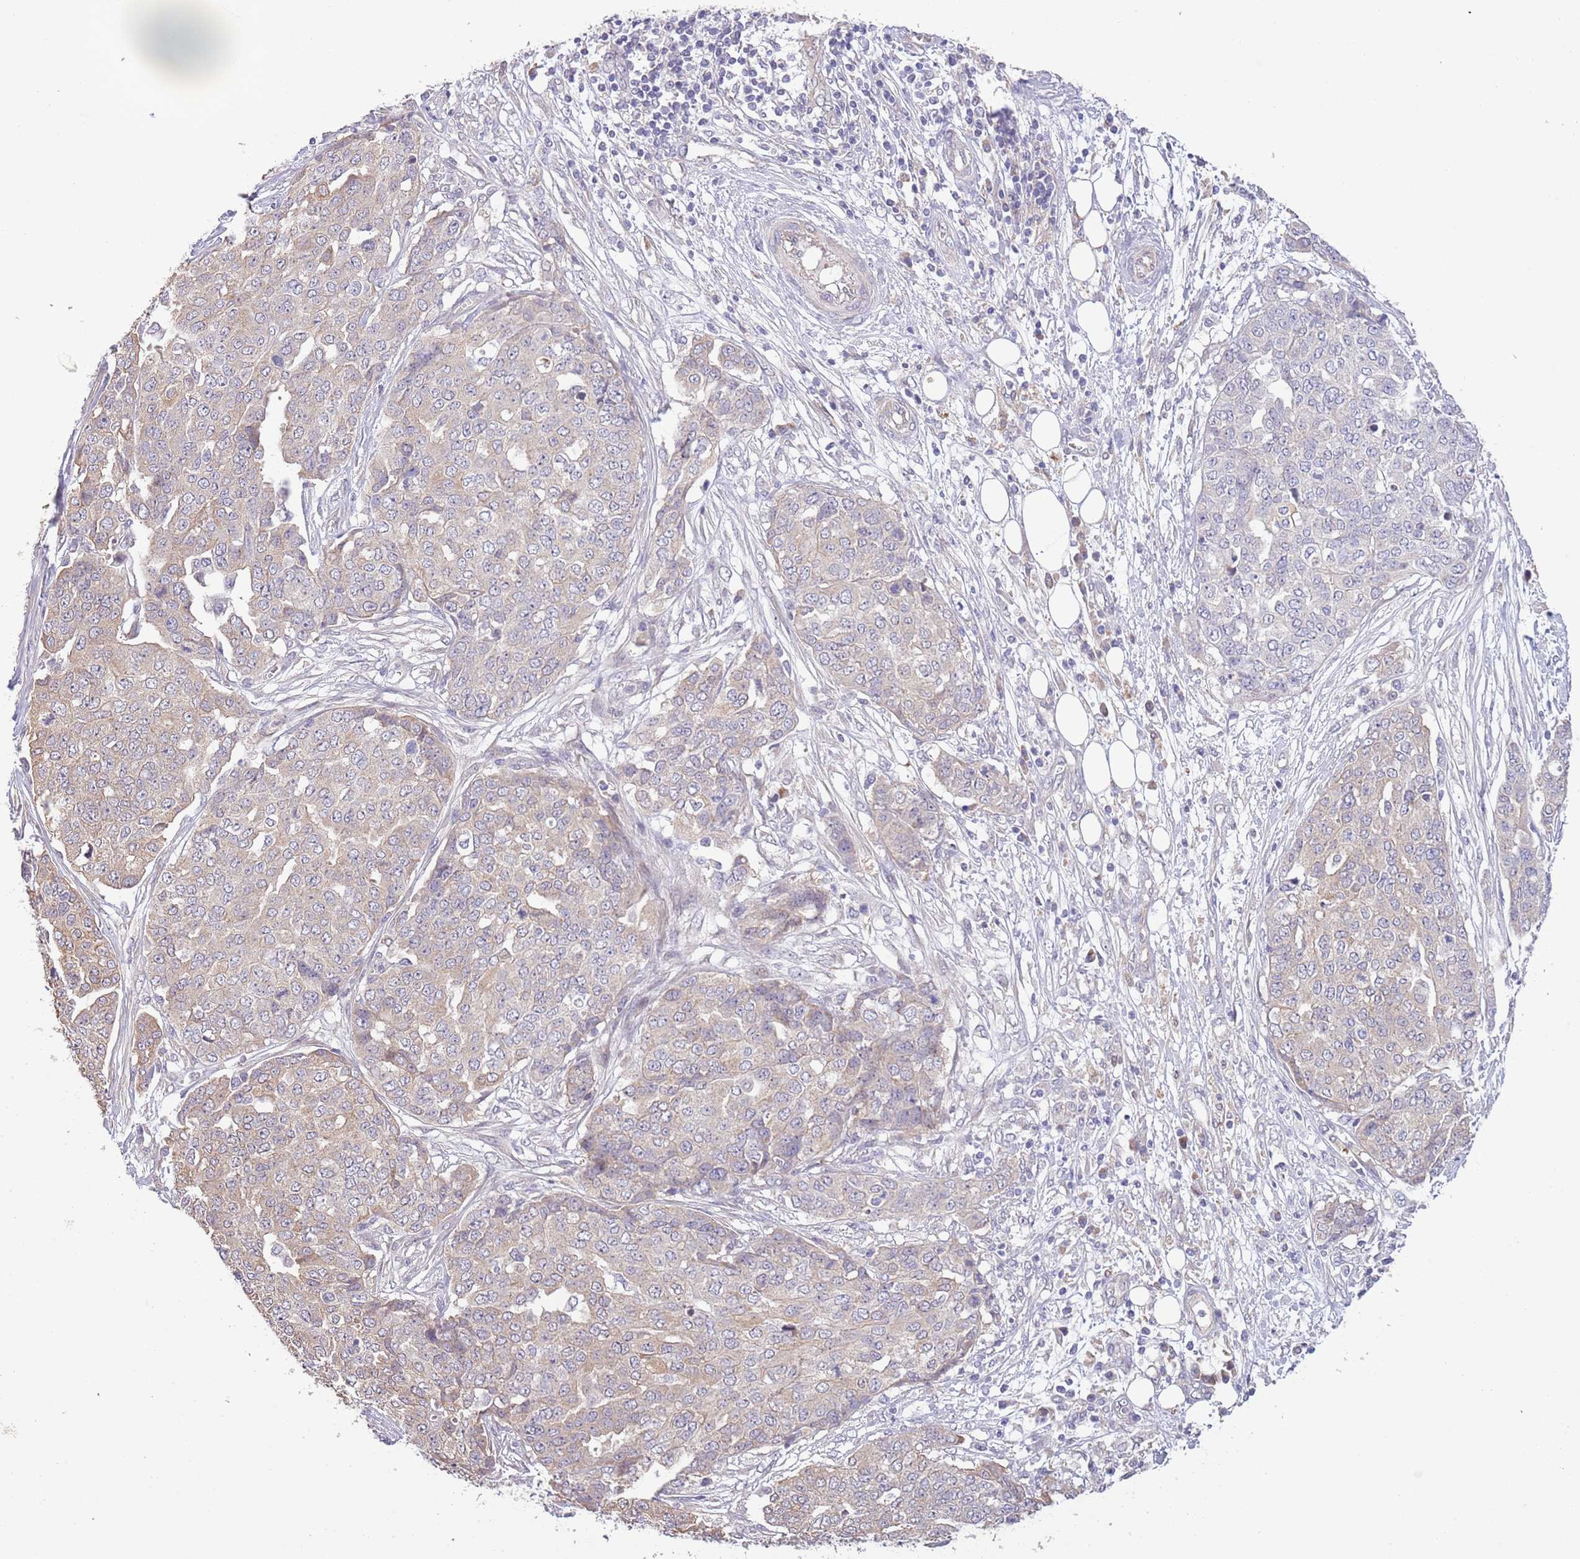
{"staining": {"intensity": "weak", "quantity": "<25%", "location": "cytoplasmic/membranous"}, "tissue": "ovarian cancer", "cell_type": "Tumor cells", "image_type": "cancer", "snomed": [{"axis": "morphology", "description": "Cystadenocarcinoma, serous, NOS"}, {"axis": "topography", "description": "Soft tissue"}, {"axis": "topography", "description": "Ovary"}], "caption": "Ovarian cancer (serous cystadenocarcinoma) was stained to show a protein in brown. There is no significant positivity in tumor cells. (DAB IHC, high magnification).", "gene": "LIPJ", "patient": {"sex": "female", "age": 57}}